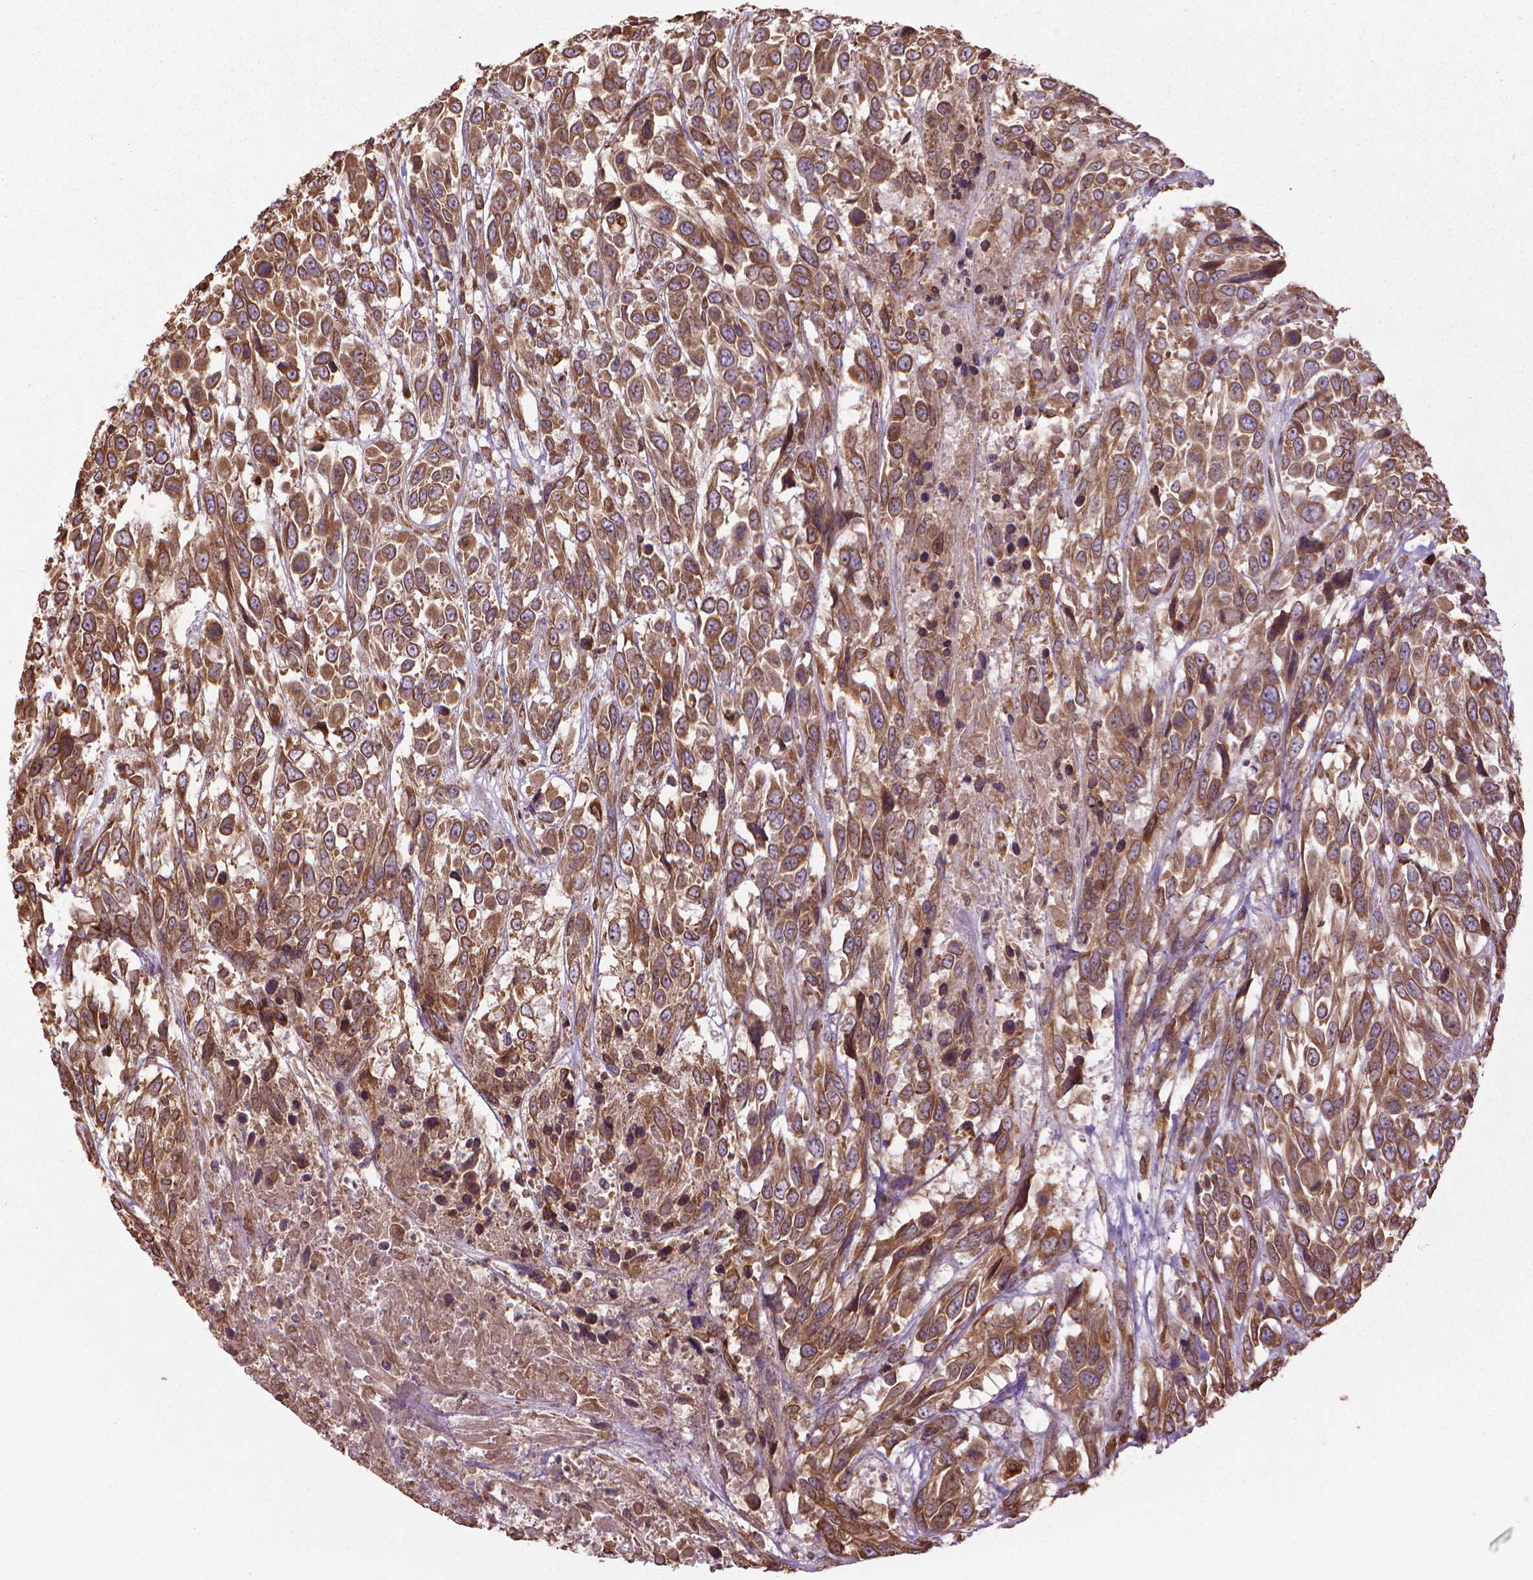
{"staining": {"intensity": "moderate", "quantity": ">75%", "location": "cytoplasmic/membranous"}, "tissue": "urothelial cancer", "cell_type": "Tumor cells", "image_type": "cancer", "snomed": [{"axis": "morphology", "description": "Urothelial carcinoma, High grade"}, {"axis": "topography", "description": "Urinary bladder"}], "caption": "Protein staining of high-grade urothelial carcinoma tissue exhibits moderate cytoplasmic/membranous positivity in about >75% of tumor cells. The staining was performed using DAB to visualize the protein expression in brown, while the nuclei were stained in blue with hematoxylin (Magnification: 20x).", "gene": "GAS1", "patient": {"sex": "female", "age": 70}}